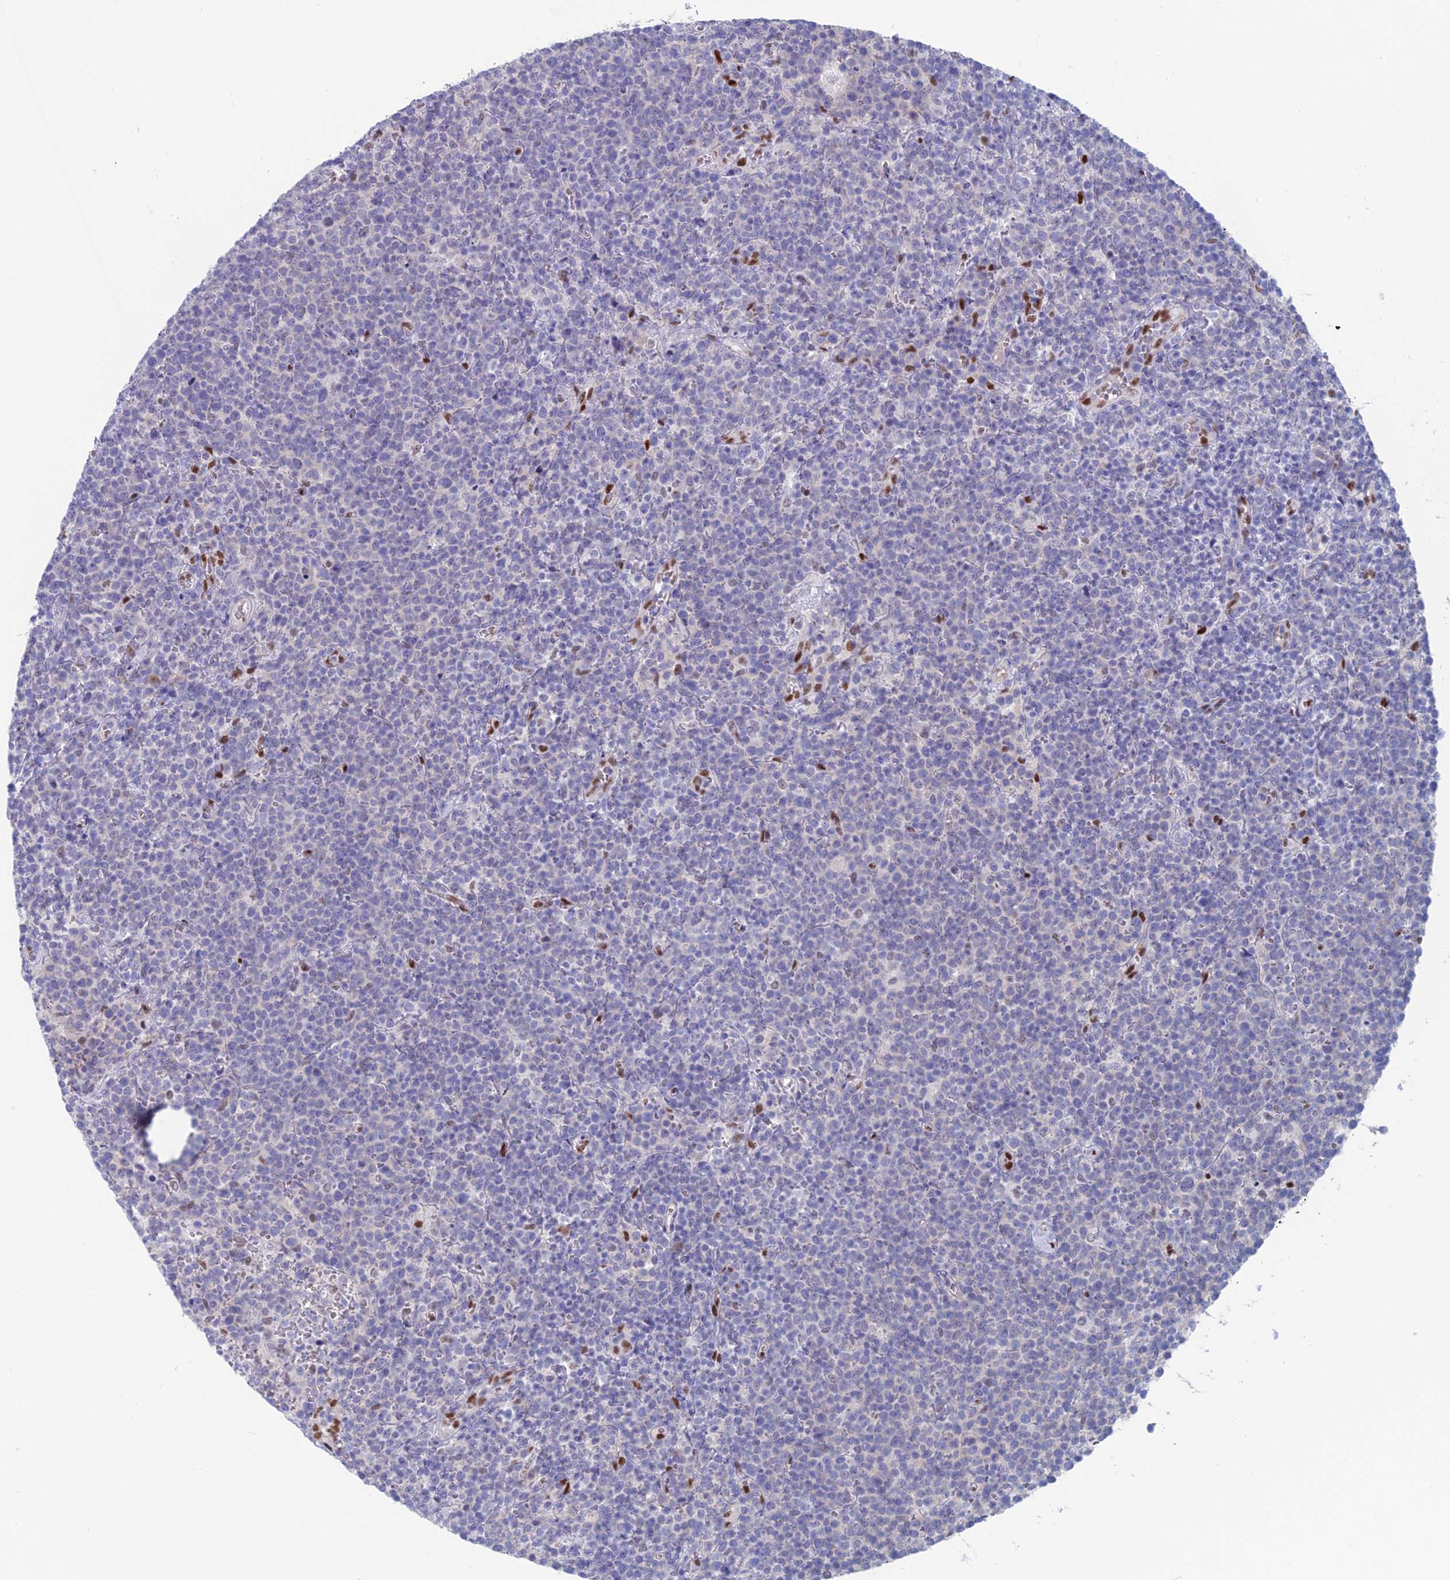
{"staining": {"intensity": "negative", "quantity": "none", "location": "none"}, "tissue": "lymphoma", "cell_type": "Tumor cells", "image_type": "cancer", "snomed": [{"axis": "morphology", "description": "Malignant lymphoma, non-Hodgkin's type, High grade"}, {"axis": "topography", "description": "Lymph node"}], "caption": "DAB (3,3'-diaminobenzidine) immunohistochemical staining of human high-grade malignant lymphoma, non-Hodgkin's type displays no significant expression in tumor cells.", "gene": "NOL4L", "patient": {"sex": "male", "age": 61}}